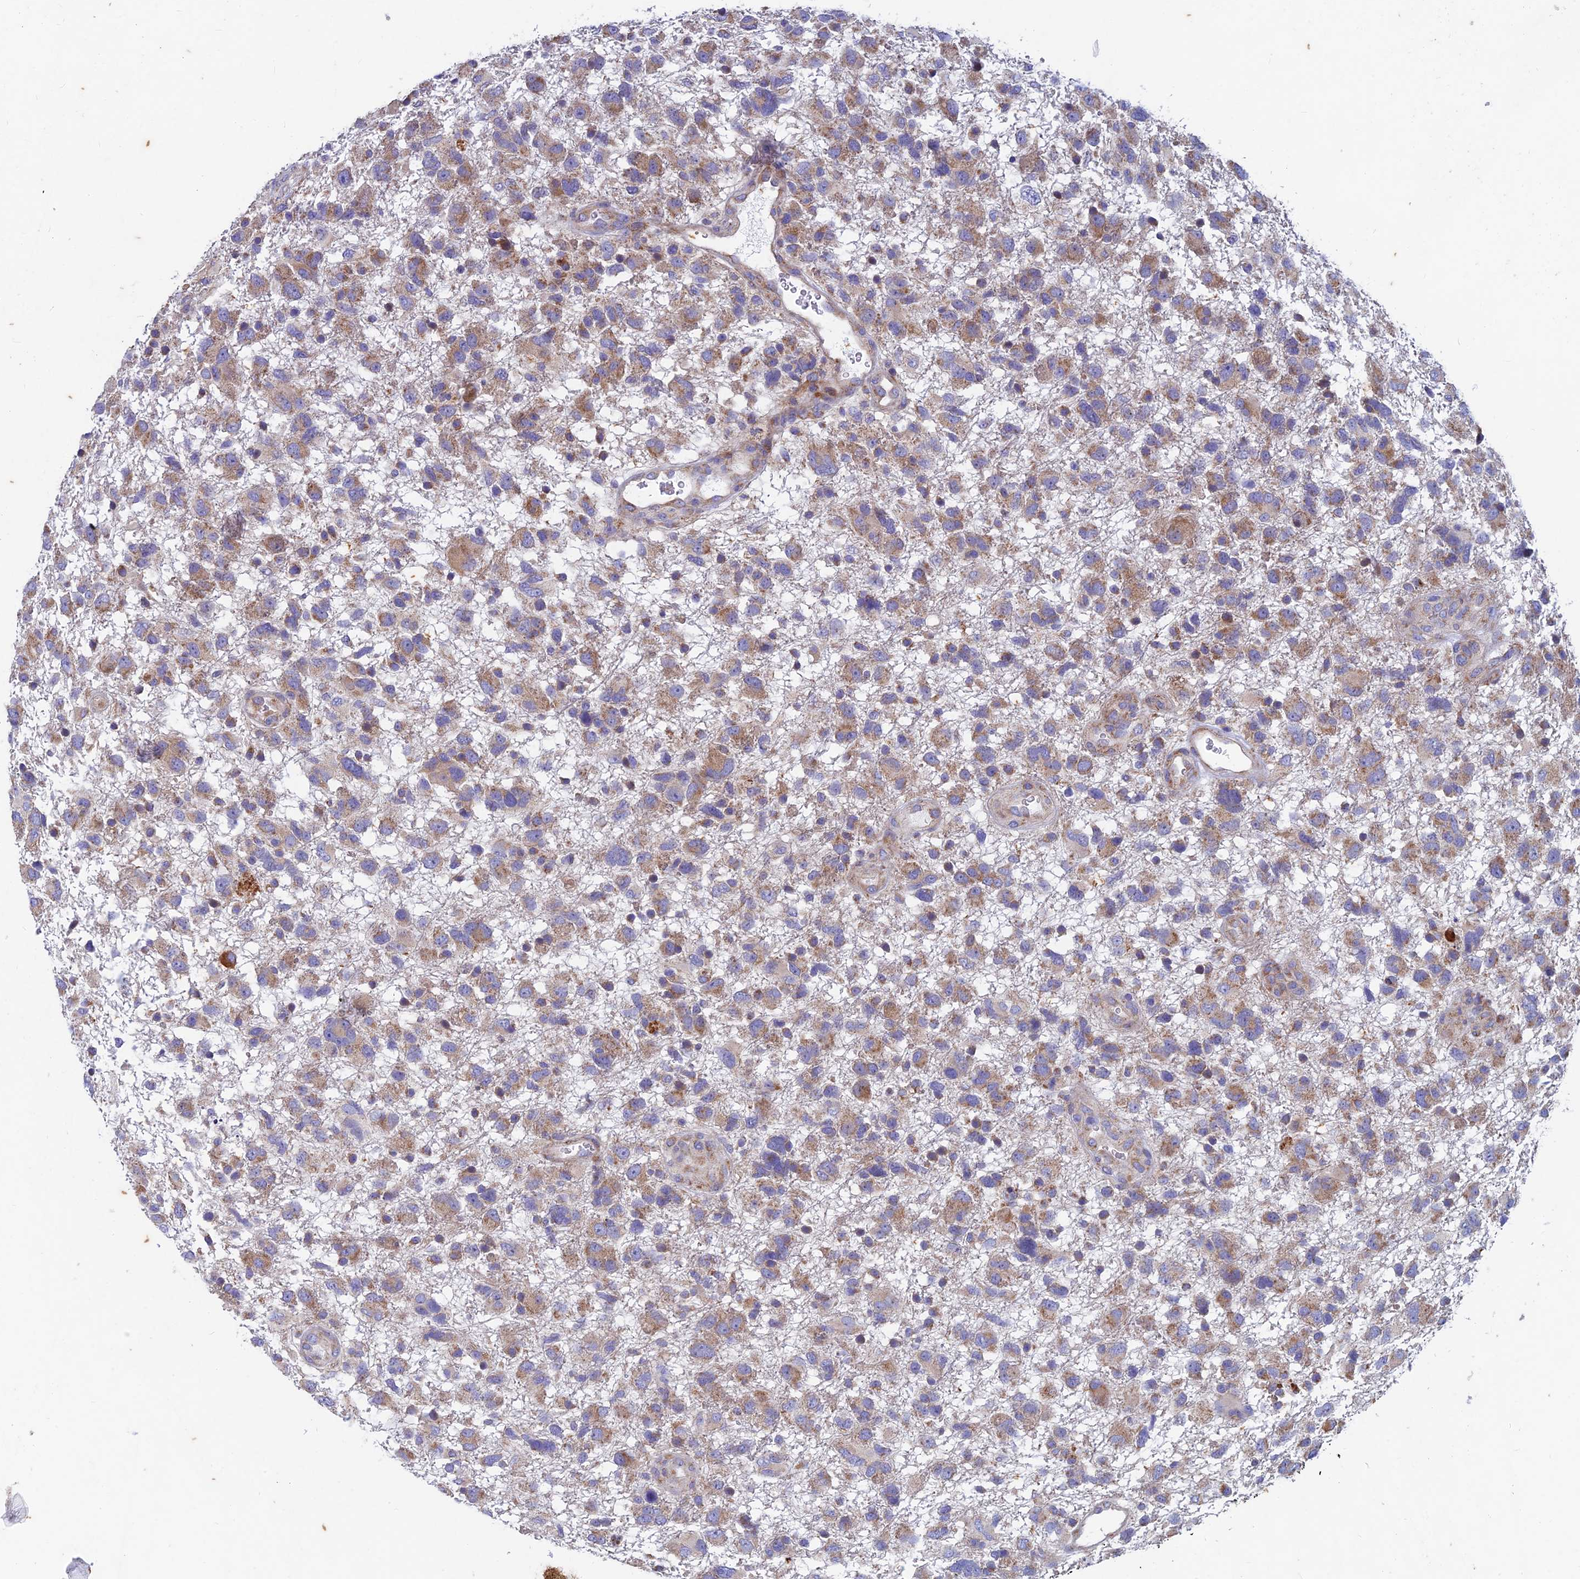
{"staining": {"intensity": "weak", "quantity": ">75%", "location": "cytoplasmic/membranous"}, "tissue": "glioma", "cell_type": "Tumor cells", "image_type": "cancer", "snomed": [{"axis": "morphology", "description": "Glioma, malignant, High grade"}, {"axis": "topography", "description": "Brain"}], "caption": "The image reveals a brown stain indicating the presence of a protein in the cytoplasmic/membranous of tumor cells in malignant glioma (high-grade).", "gene": "AP4S1", "patient": {"sex": "male", "age": 61}}